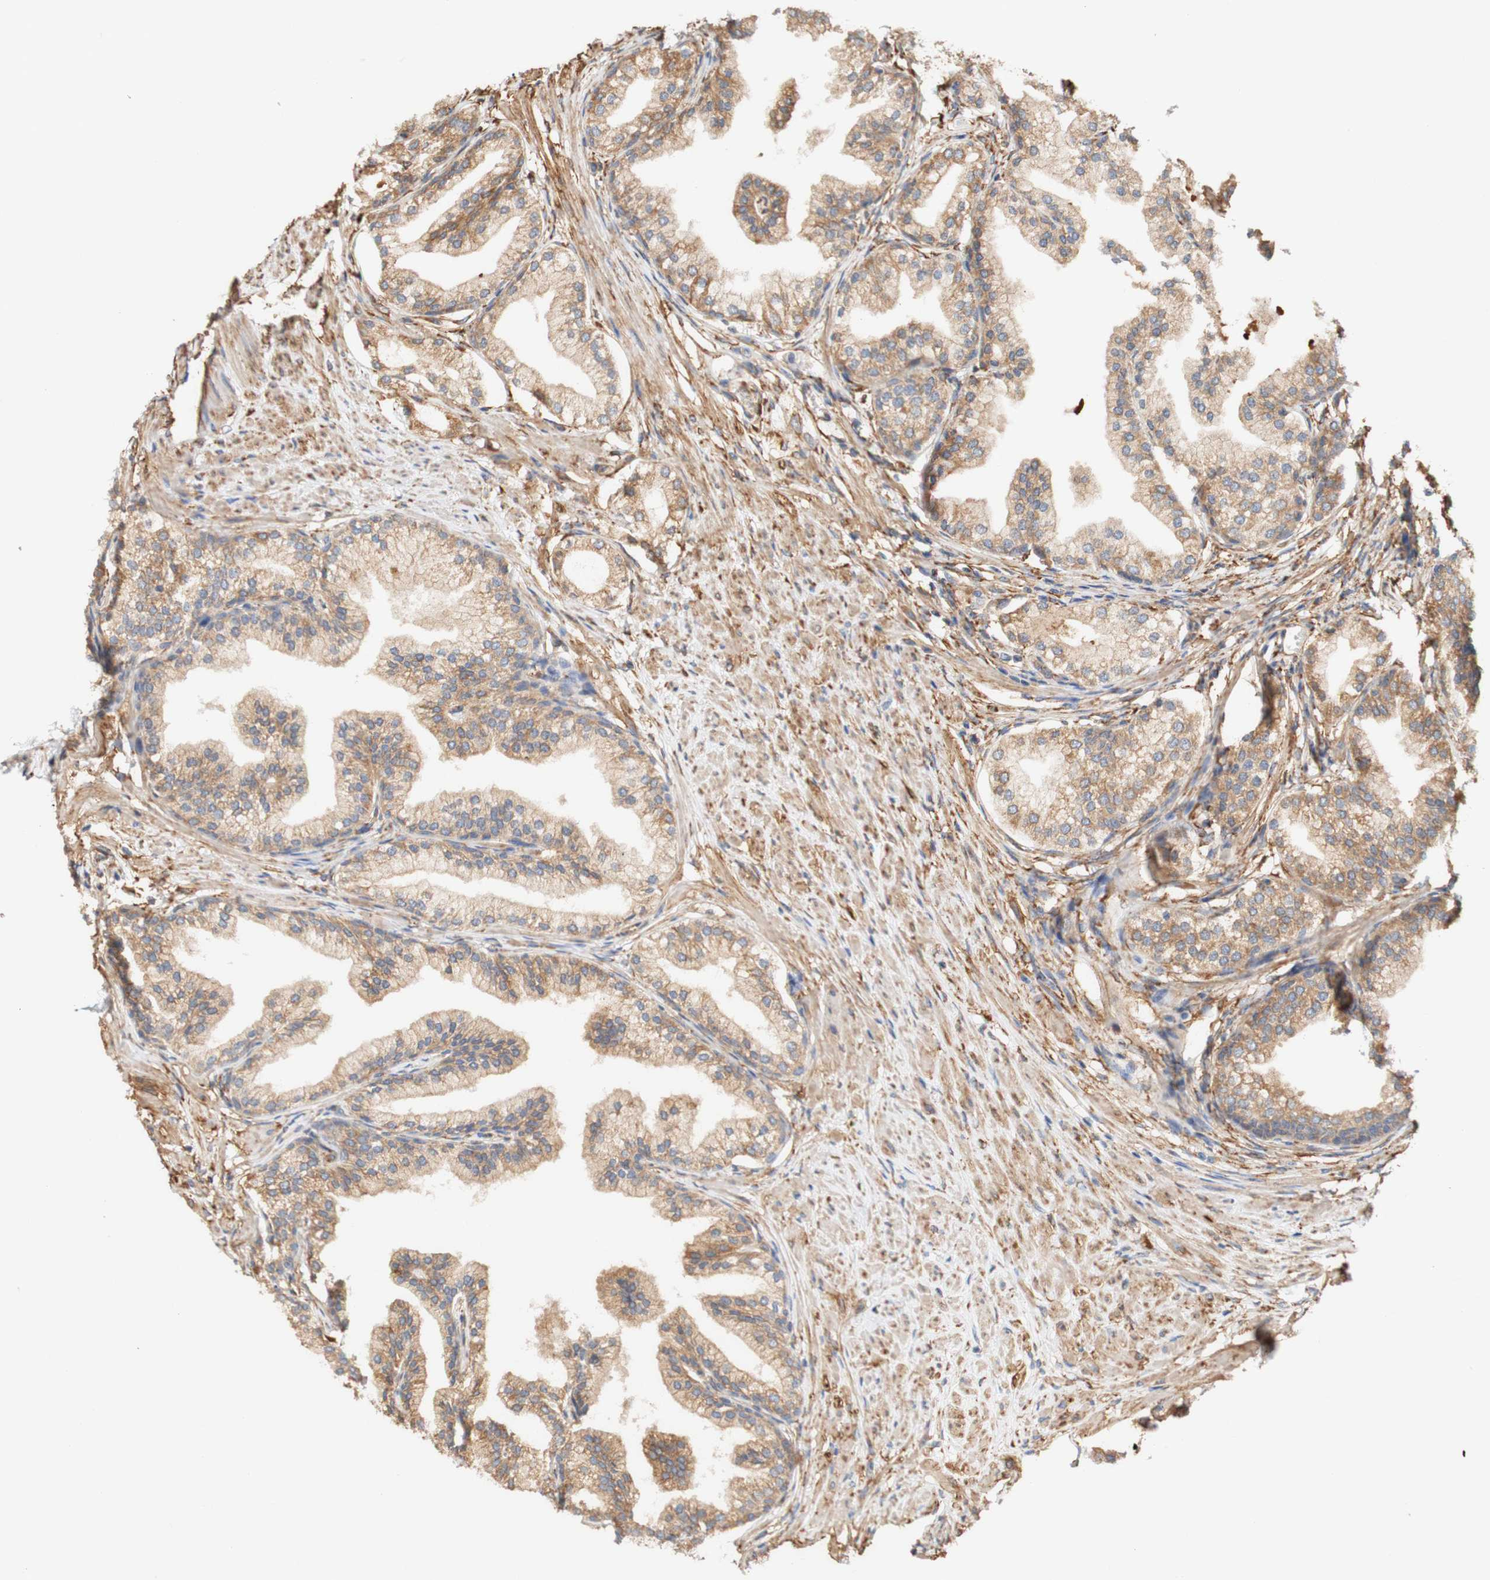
{"staining": {"intensity": "moderate", "quantity": ">75%", "location": "cytoplasmic/membranous"}, "tissue": "prostate", "cell_type": "Glandular cells", "image_type": "normal", "snomed": [{"axis": "morphology", "description": "Normal tissue, NOS"}, {"axis": "morphology", "description": "Urothelial carcinoma, Low grade"}, {"axis": "topography", "description": "Urinary bladder"}, {"axis": "topography", "description": "Prostate"}], "caption": "Immunohistochemistry histopathology image of normal prostate stained for a protein (brown), which displays medium levels of moderate cytoplasmic/membranous positivity in approximately >75% of glandular cells.", "gene": "EIF2AK4", "patient": {"sex": "male", "age": 60}}